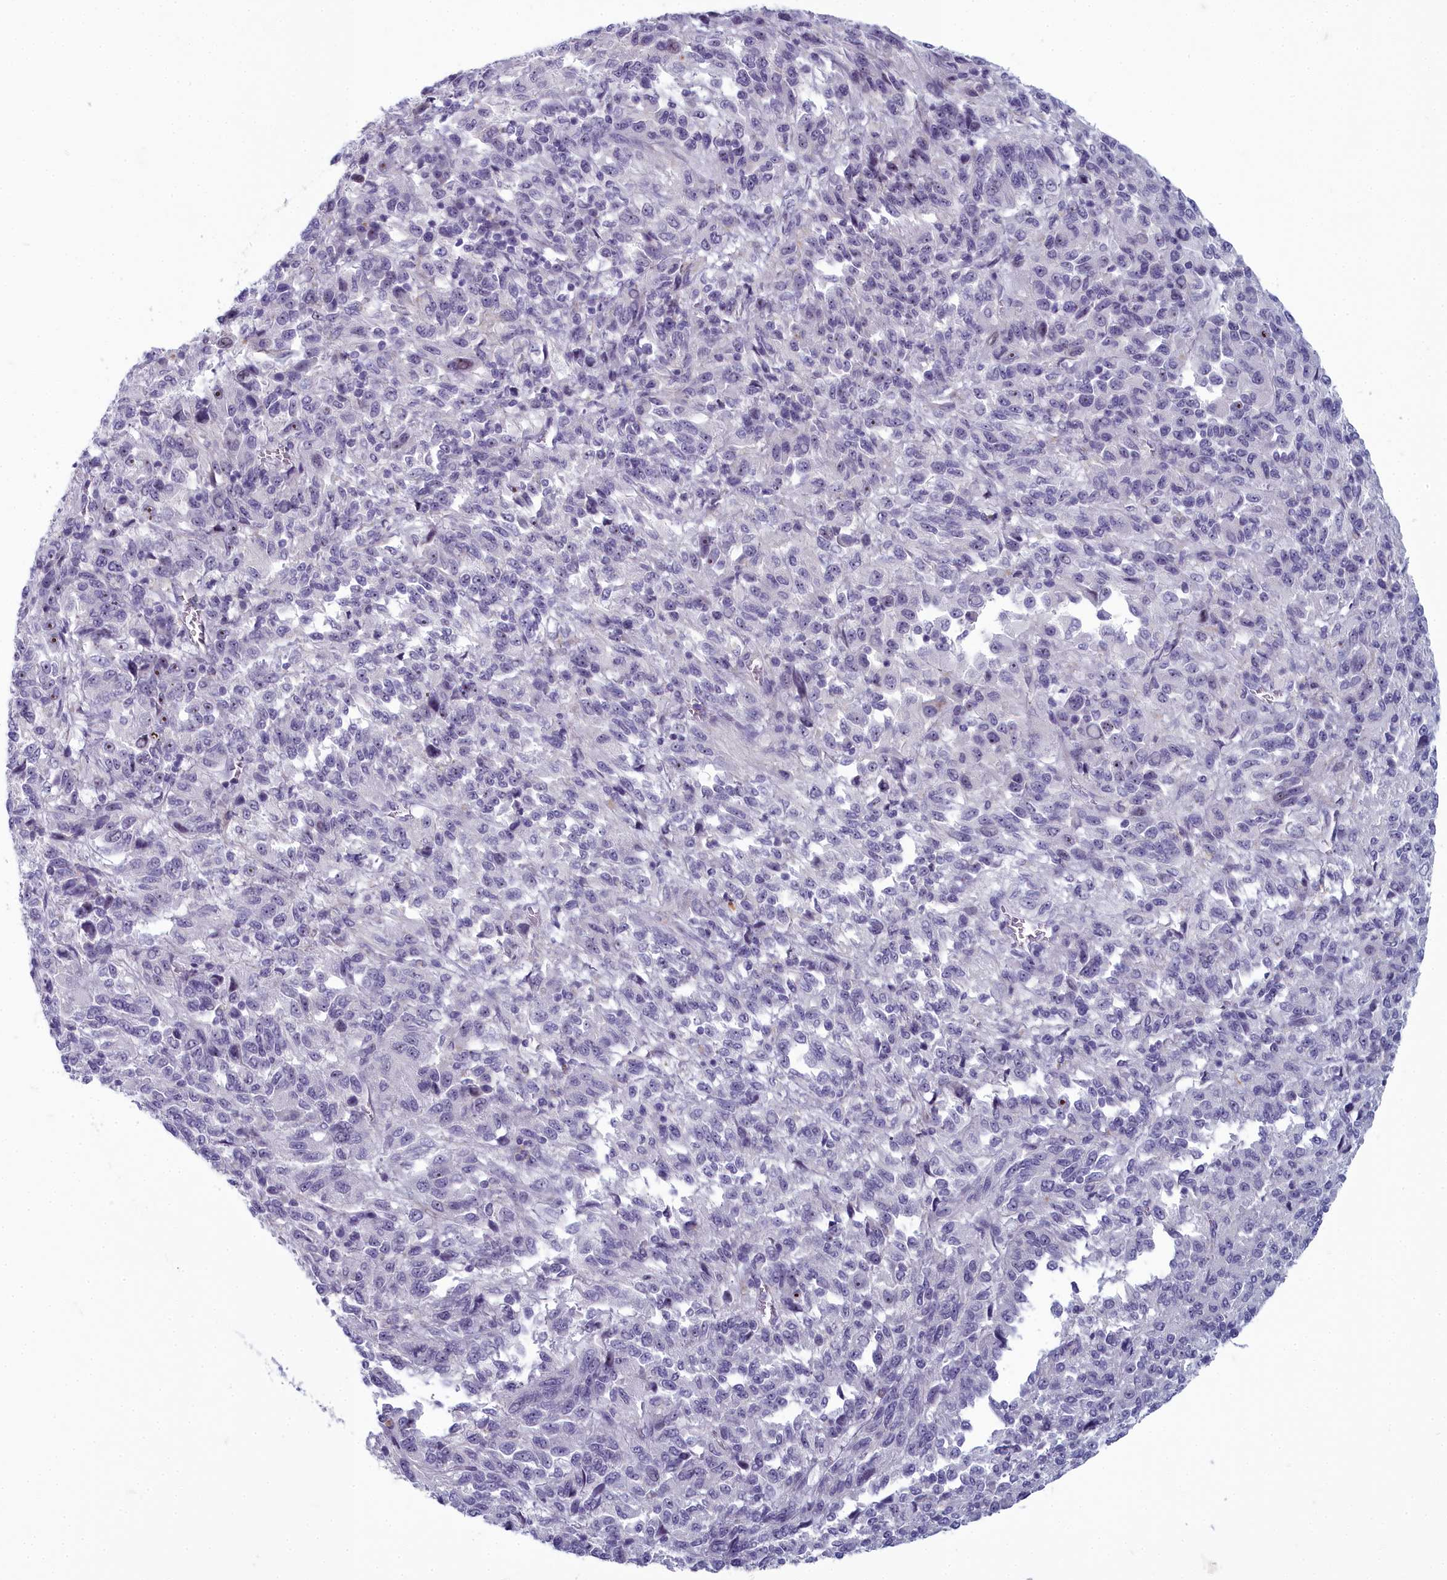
{"staining": {"intensity": "negative", "quantity": "none", "location": "none"}, "tissue": "melanoma", "cell_type": "Tumor cells", "image_type": "cancer", "snomed": [{"axis": "morphology", "description": "Malignant melanoma, Metastatic site"}, {"axis": "topography", "description": "Lung"}], "caption": "Image shows no significant protein staining in tumor cells of melanoma.", "gene": "INSYN2A", "patient": {"sex": "male", "age": 64}}